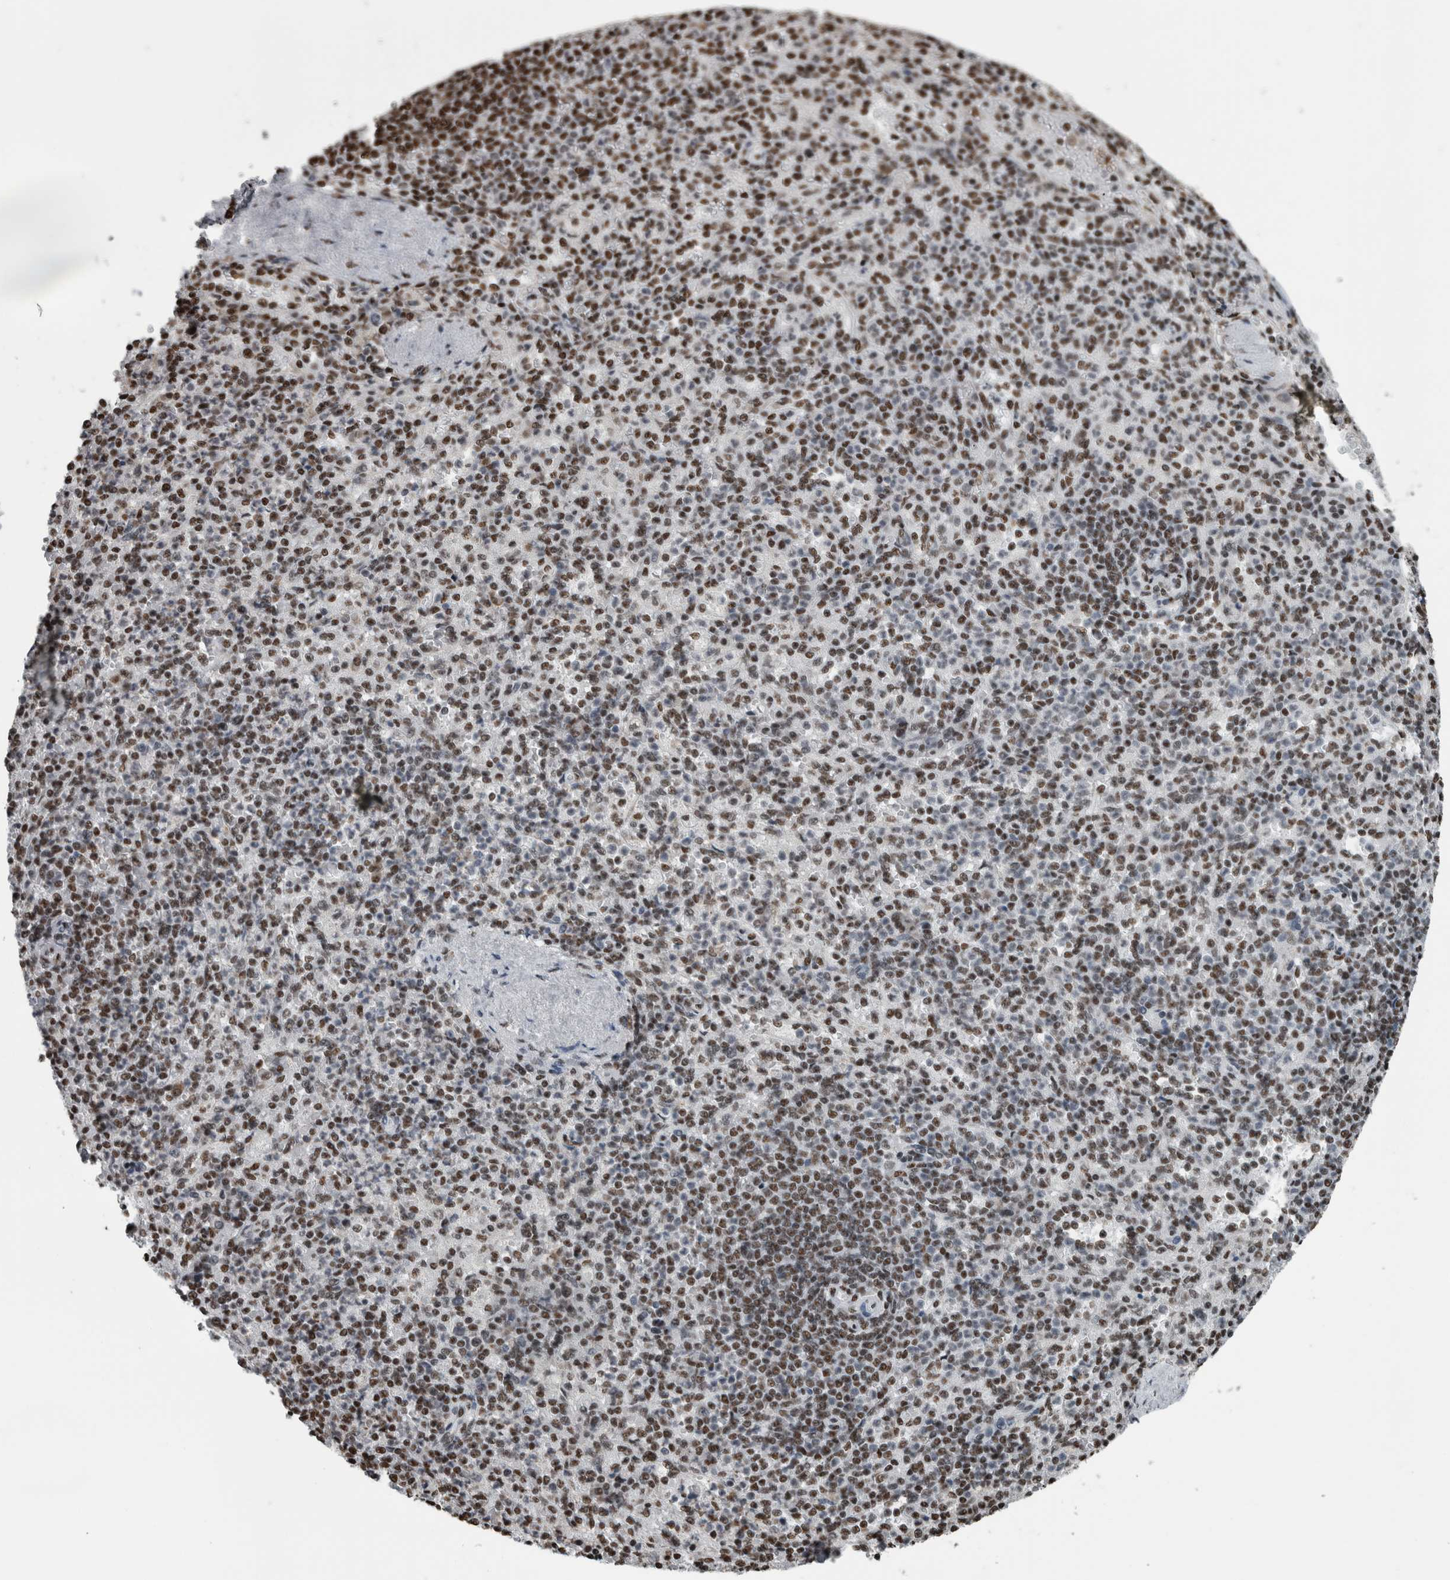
{"staining": {"intensity": "moderate", "quantity": ">75%", "location": "nuclear"}, "tissue": "spleen", "cell_type": "Cells in red pulp", "image_type": "normal", "snomed": [{"axis": "morphology", "description": "Normal tissue, NOS"}, {"axis": "topography", "description": "Spleen"}], "caption": "This micrograph displays immunohistochemistry (IHC) staining of unremarkable spleen, with medium moderate nuclear expression in approximately >75% of cells in red pulp.", "gene": "TGS1", "patient": {"sex": "female", "age": 74}}